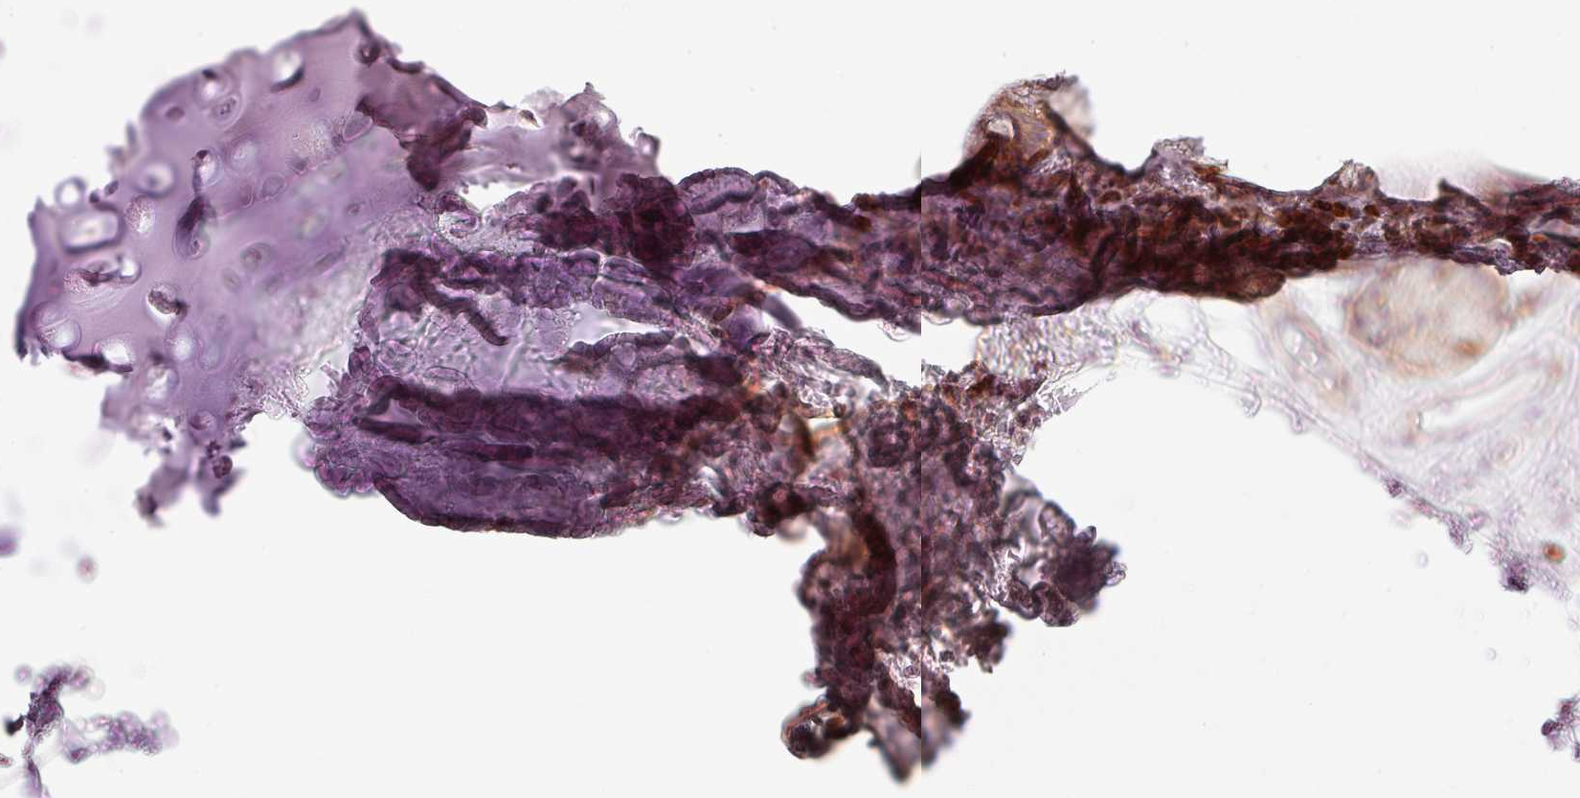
{"staining": {"intensity": "negative", "quantity": "none", "location": "none"}, "tissue": "soft tissue", "cell_type": "Chondrocytes", "image_type": "normal", "snomed": [{"axis": "morphology", "description": "Normal tissue, NOS"}, {"axis": "topography", "description": "Vascular tissue"}, {"axis": "topography", "description": "Peripheral nerve tissue"}], "caption": "High magnification brightfield microscopy of benign soft tissue stained with DAB (3,3'-diaminobenzidine) (brown) and counterstained with hematoxylin (blue): chondrocytes show no significant staining. The staining is performed using DAB brown chromogen with nuclei counter-stained in using hematoxylin.", "gene": "KCNQ1", "patient": {"sex": "male", "age": 41}}